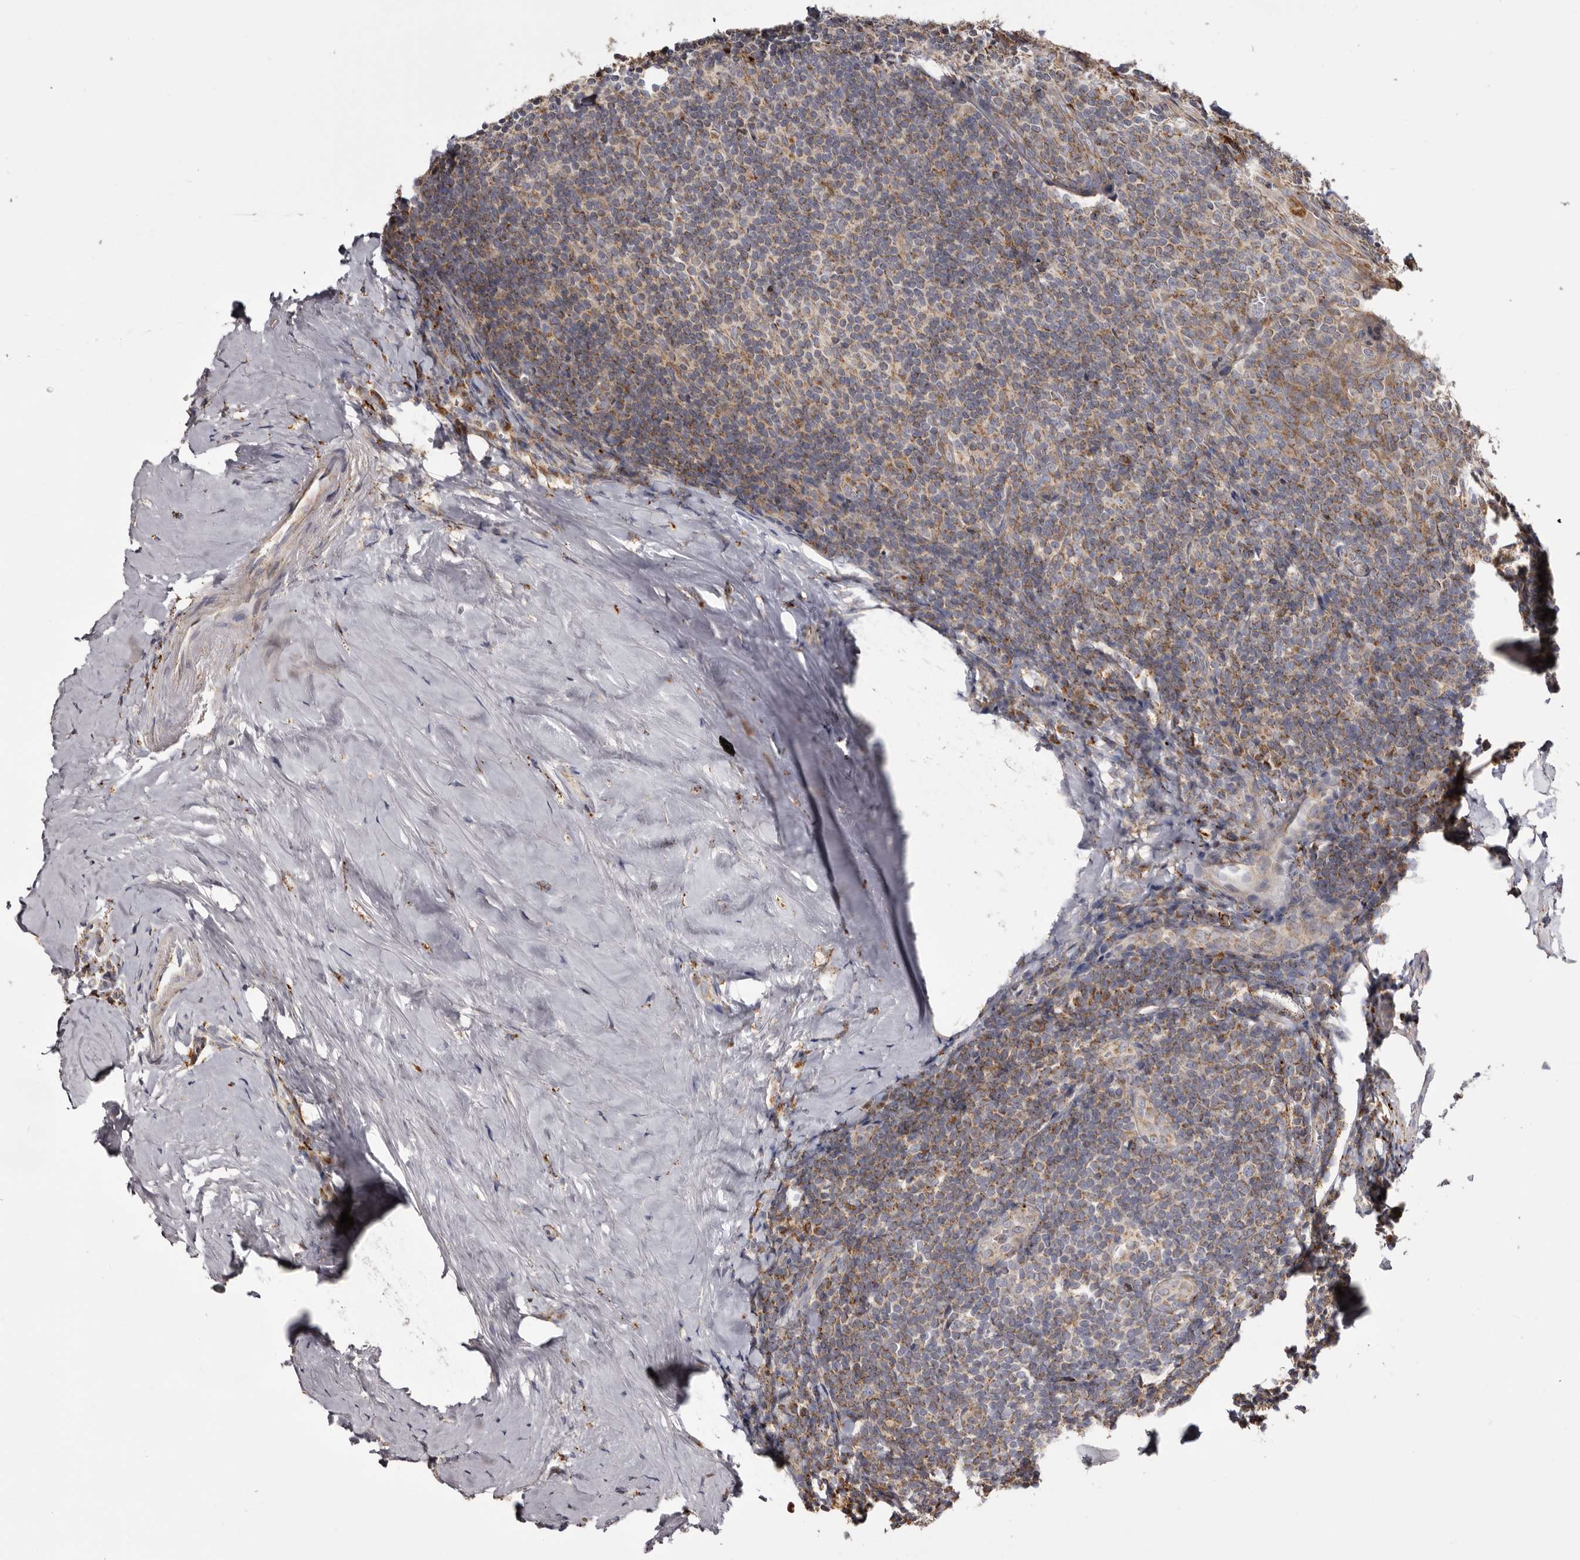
{"staining": {"intensity": "moderate", "quantity": "25%-75%", "location": "cytoplasmic/membranous"}, "tissue": "tonsil", "cell_type": "Germinal center cells", "image_type": "normal", "snomed": [{"axis": "morphology", "description": "Normal tissue, NOS"}, {"axis": "topography", "description": "Tonsil"}], "caption": "About 25%-75% of germinal center cells in benign tonsil demonstrate moderate cytoplasmic/membranous protein positivity as visualized by brown immunohistochemical staining.", "gene": "MECR", "patient": {"sex": "male", "age": 37}}